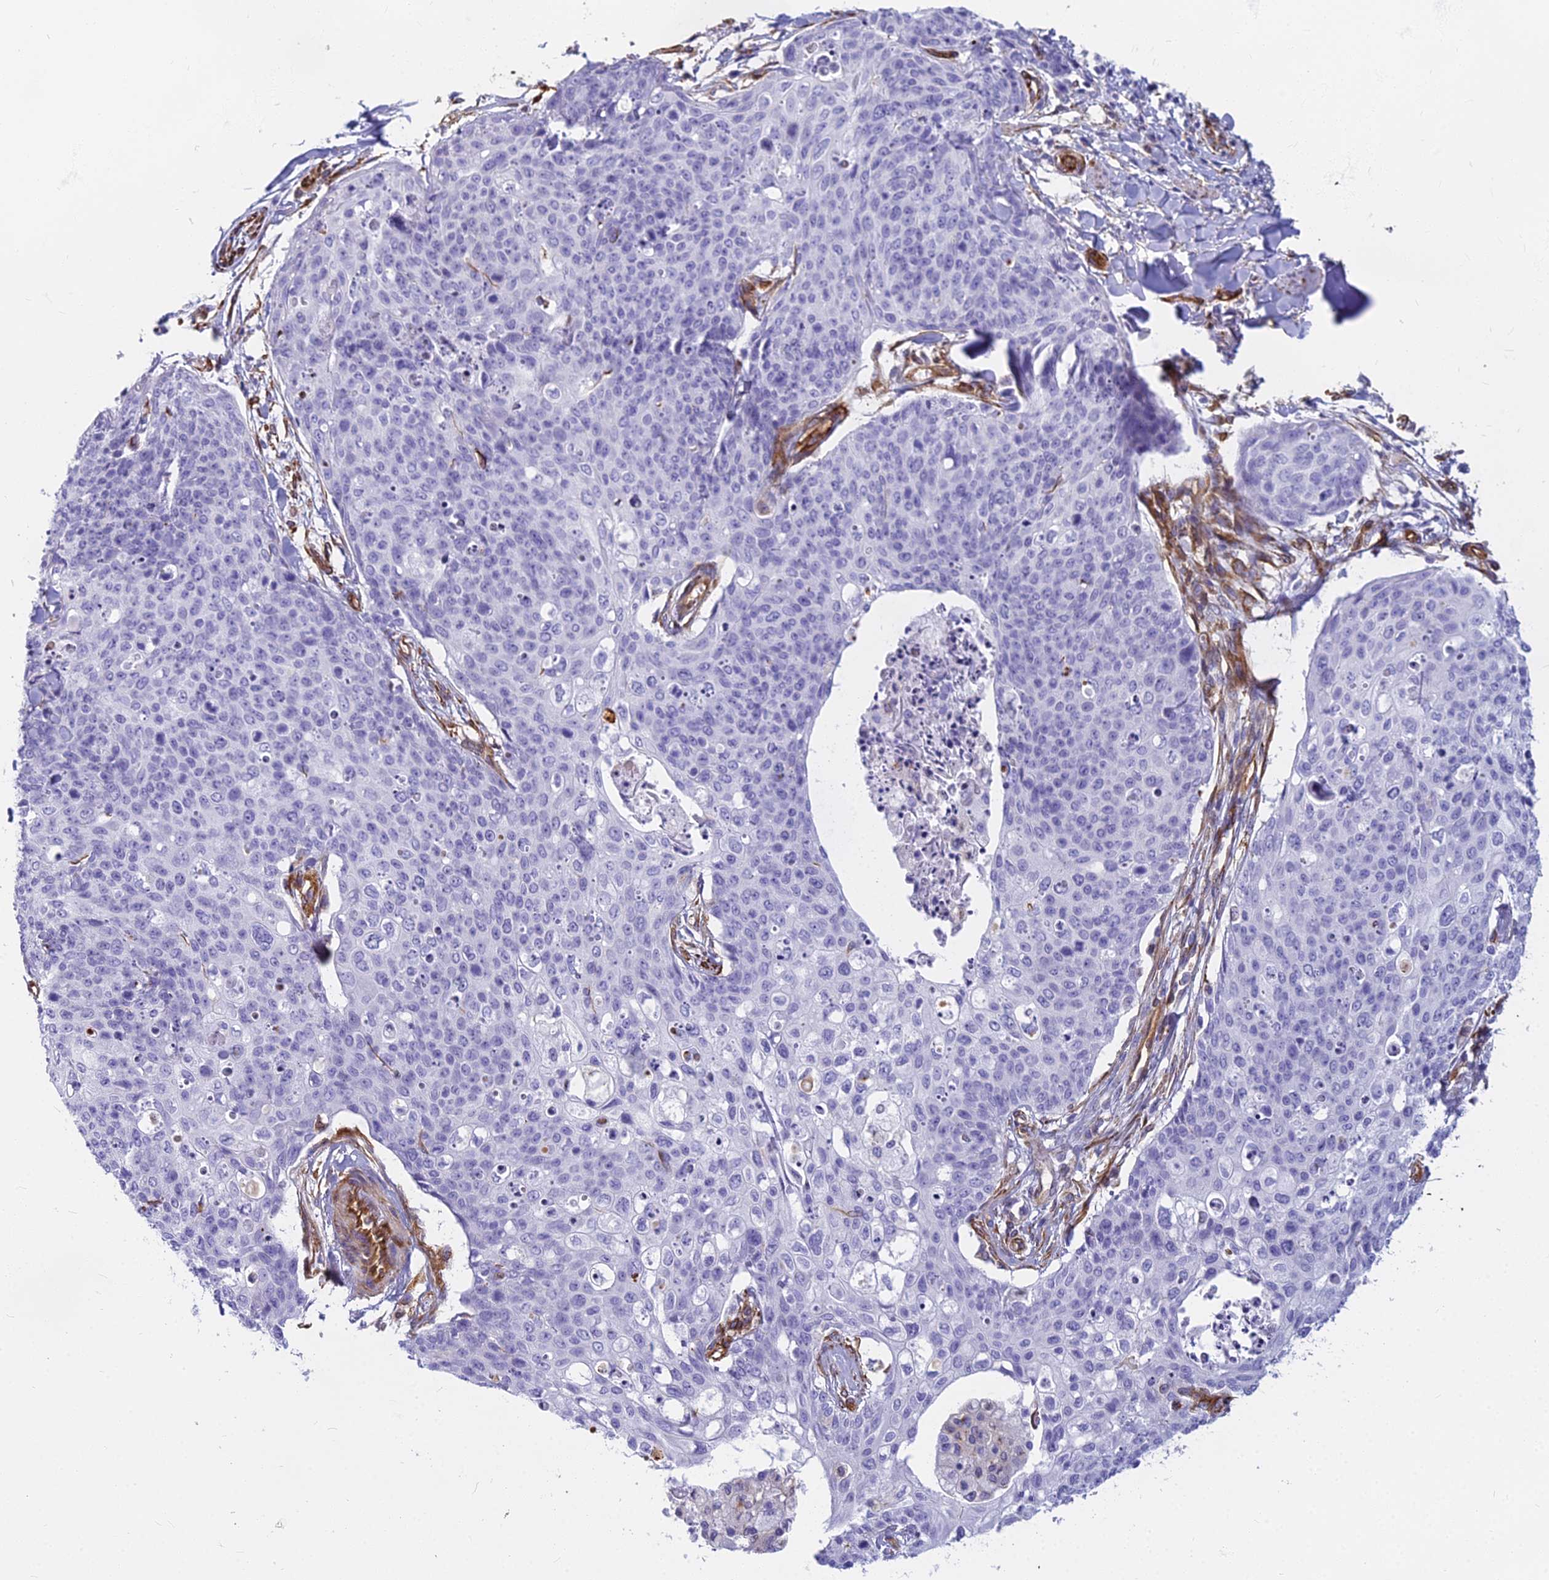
{"staining": {"intensity": "negative", "quantity": "none", "location": "none"}, "tissue": "skin cancer", "cell_type": "Tumor cells", "image_type": "cancer", "snomed": [{"axis": "morphology", "description": "Squamous cell carcinoma, NOS"}, {"axis": "topography", "description": "Skin"}, {"axis": "topography", "description": "Vulva"}], "caption": "Immunohistochemistry micrograph of squamous cell carcinoma (skin) stained for a protein (brown), which exhibits no positivity in tumor cells.", "gene": "EVI2A", "patient": {"sex": "female", "age": 85}}